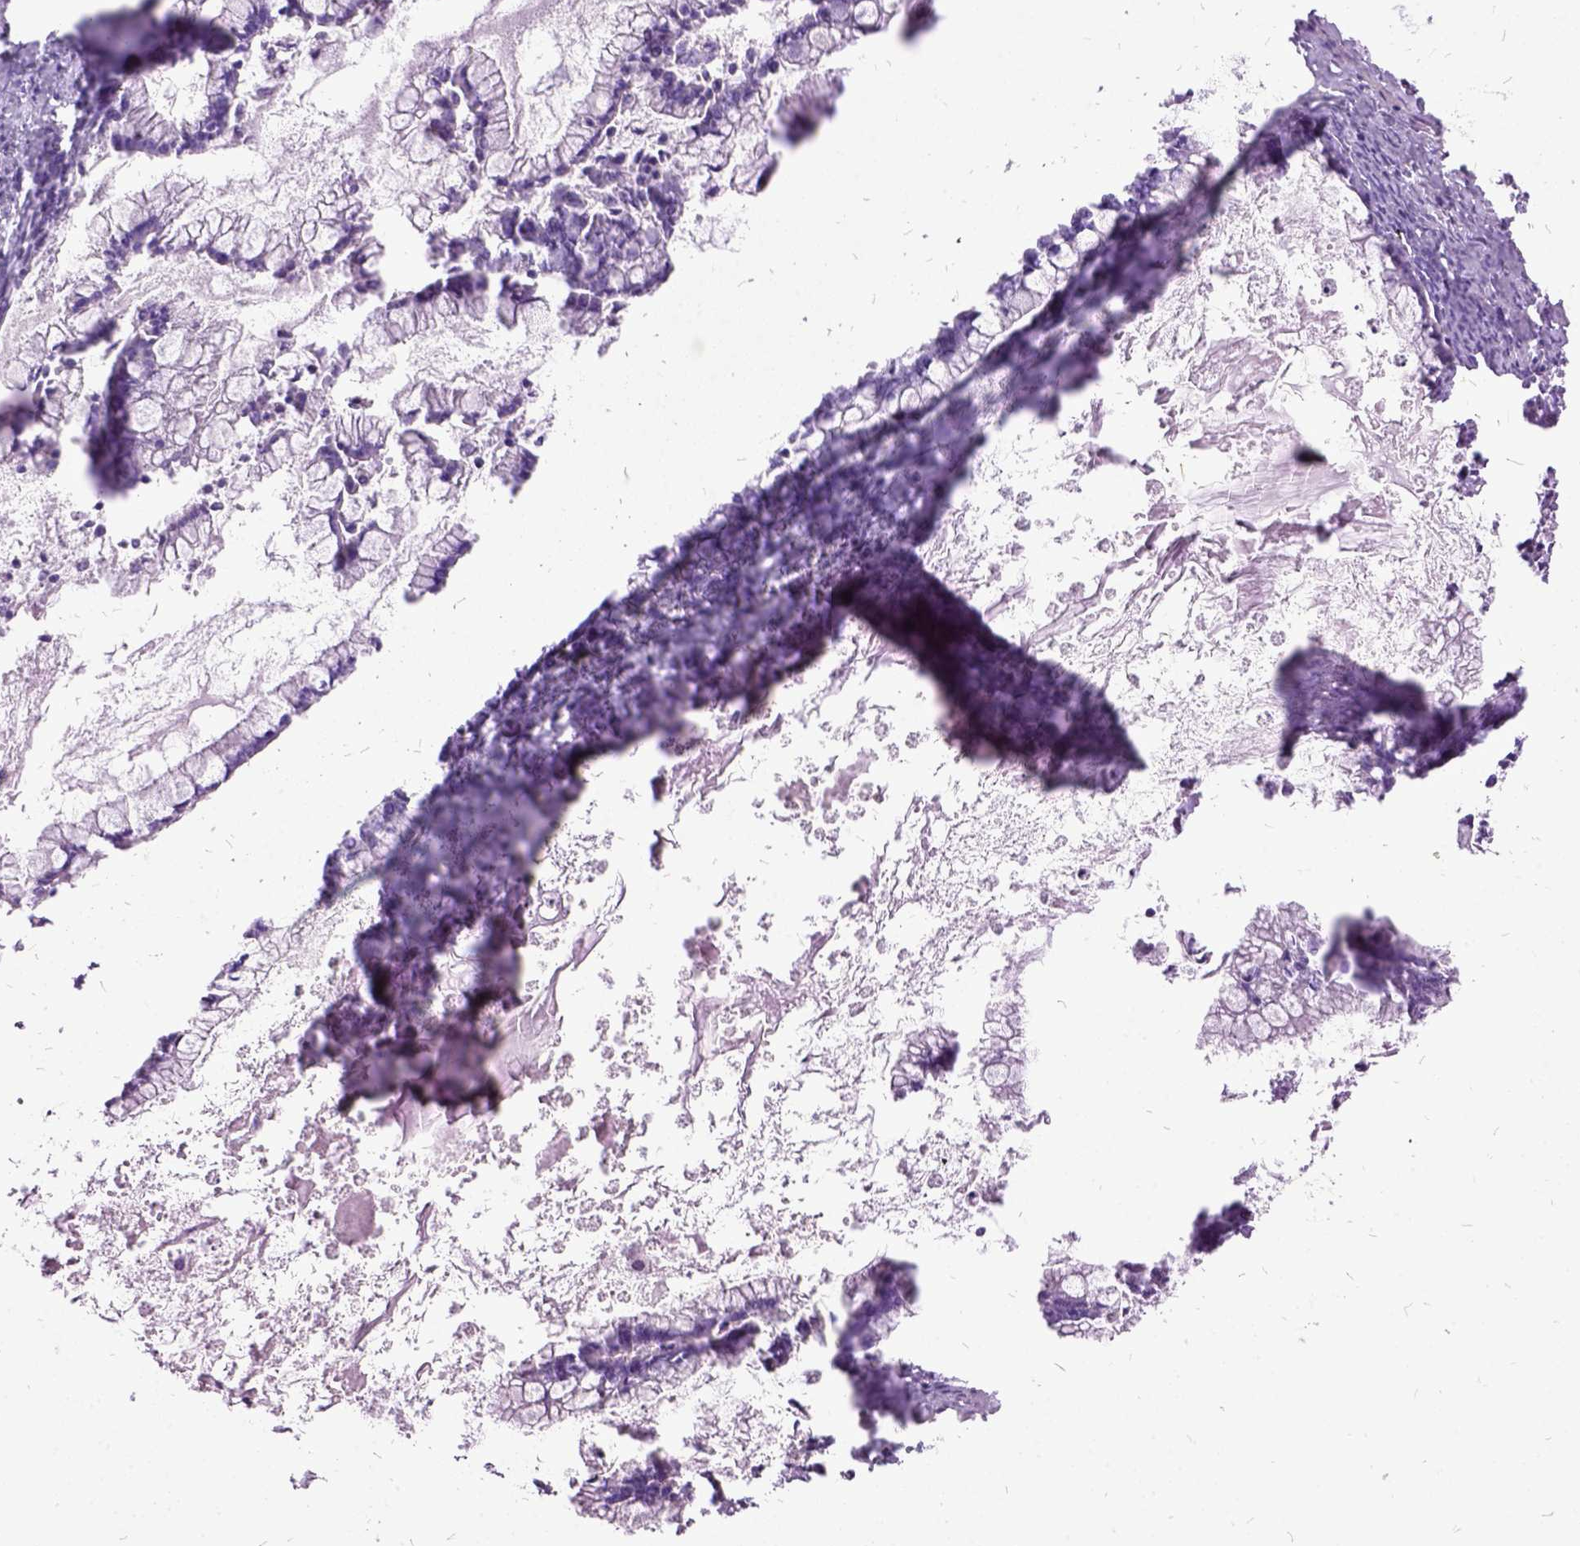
{"staining": {"intensity": "negative", "quantity": "none", "location": "none"}, "tissue": "ovarian cancer", "cell_type": "Tumor cells", "image_type": "cancer", "snomed": [{"axis": "morphology", "description": "Cystadenocarcinoma, mucinous, NOS"}, {"axis": "topography", "description": "Ovary"}], "caption": "Immunohistochemical staining of mucinous cystadenocarcinoma (ovarian) reveals no significant expression in tumor cells.", "gene": "MME", "patient": {"sex": "female", "age": 67}}